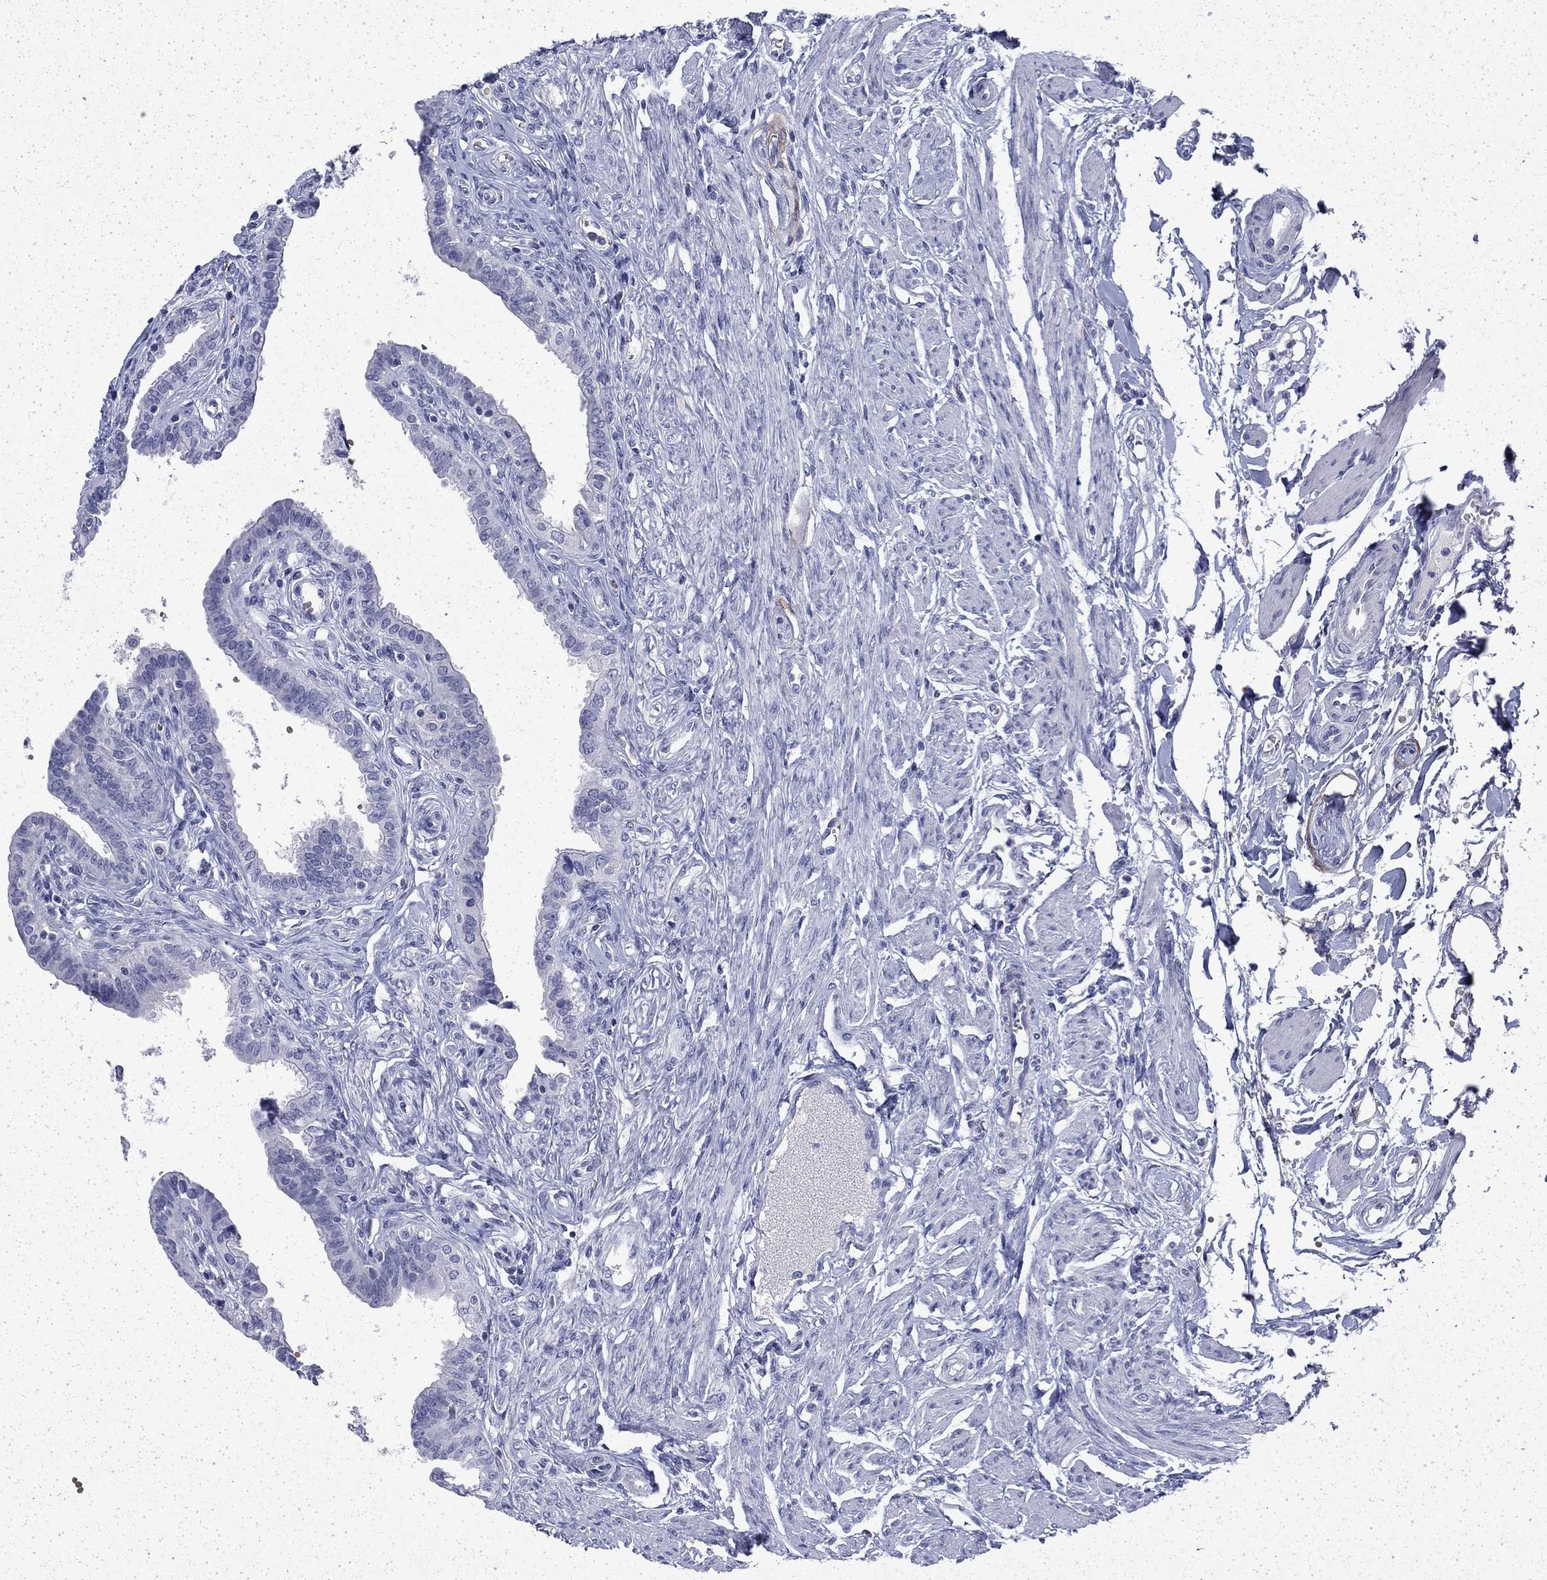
{"staining": {"intensity": "negative", "quantity": "none", "location": "none"}, "tissue": "fallopian tube", "cell_type": "Glandular cells", "image_type": "normal", "snomed": [{"axis": "morphology", "description": "Normal tissue, NOS"}, {"axis": "morphology", "description": "Carcinoma, endometroid"}, {"axis": "topography", "description": "Fallopian tube"}, {"axis": "topography", "description": "Ovary"}], "caption": "Photomicrograph shows no protein expression in glandular cells of unremarkable fallopian tube.", "gene": "ENPP6", "patient": {"sex": "female", "age": 42}}